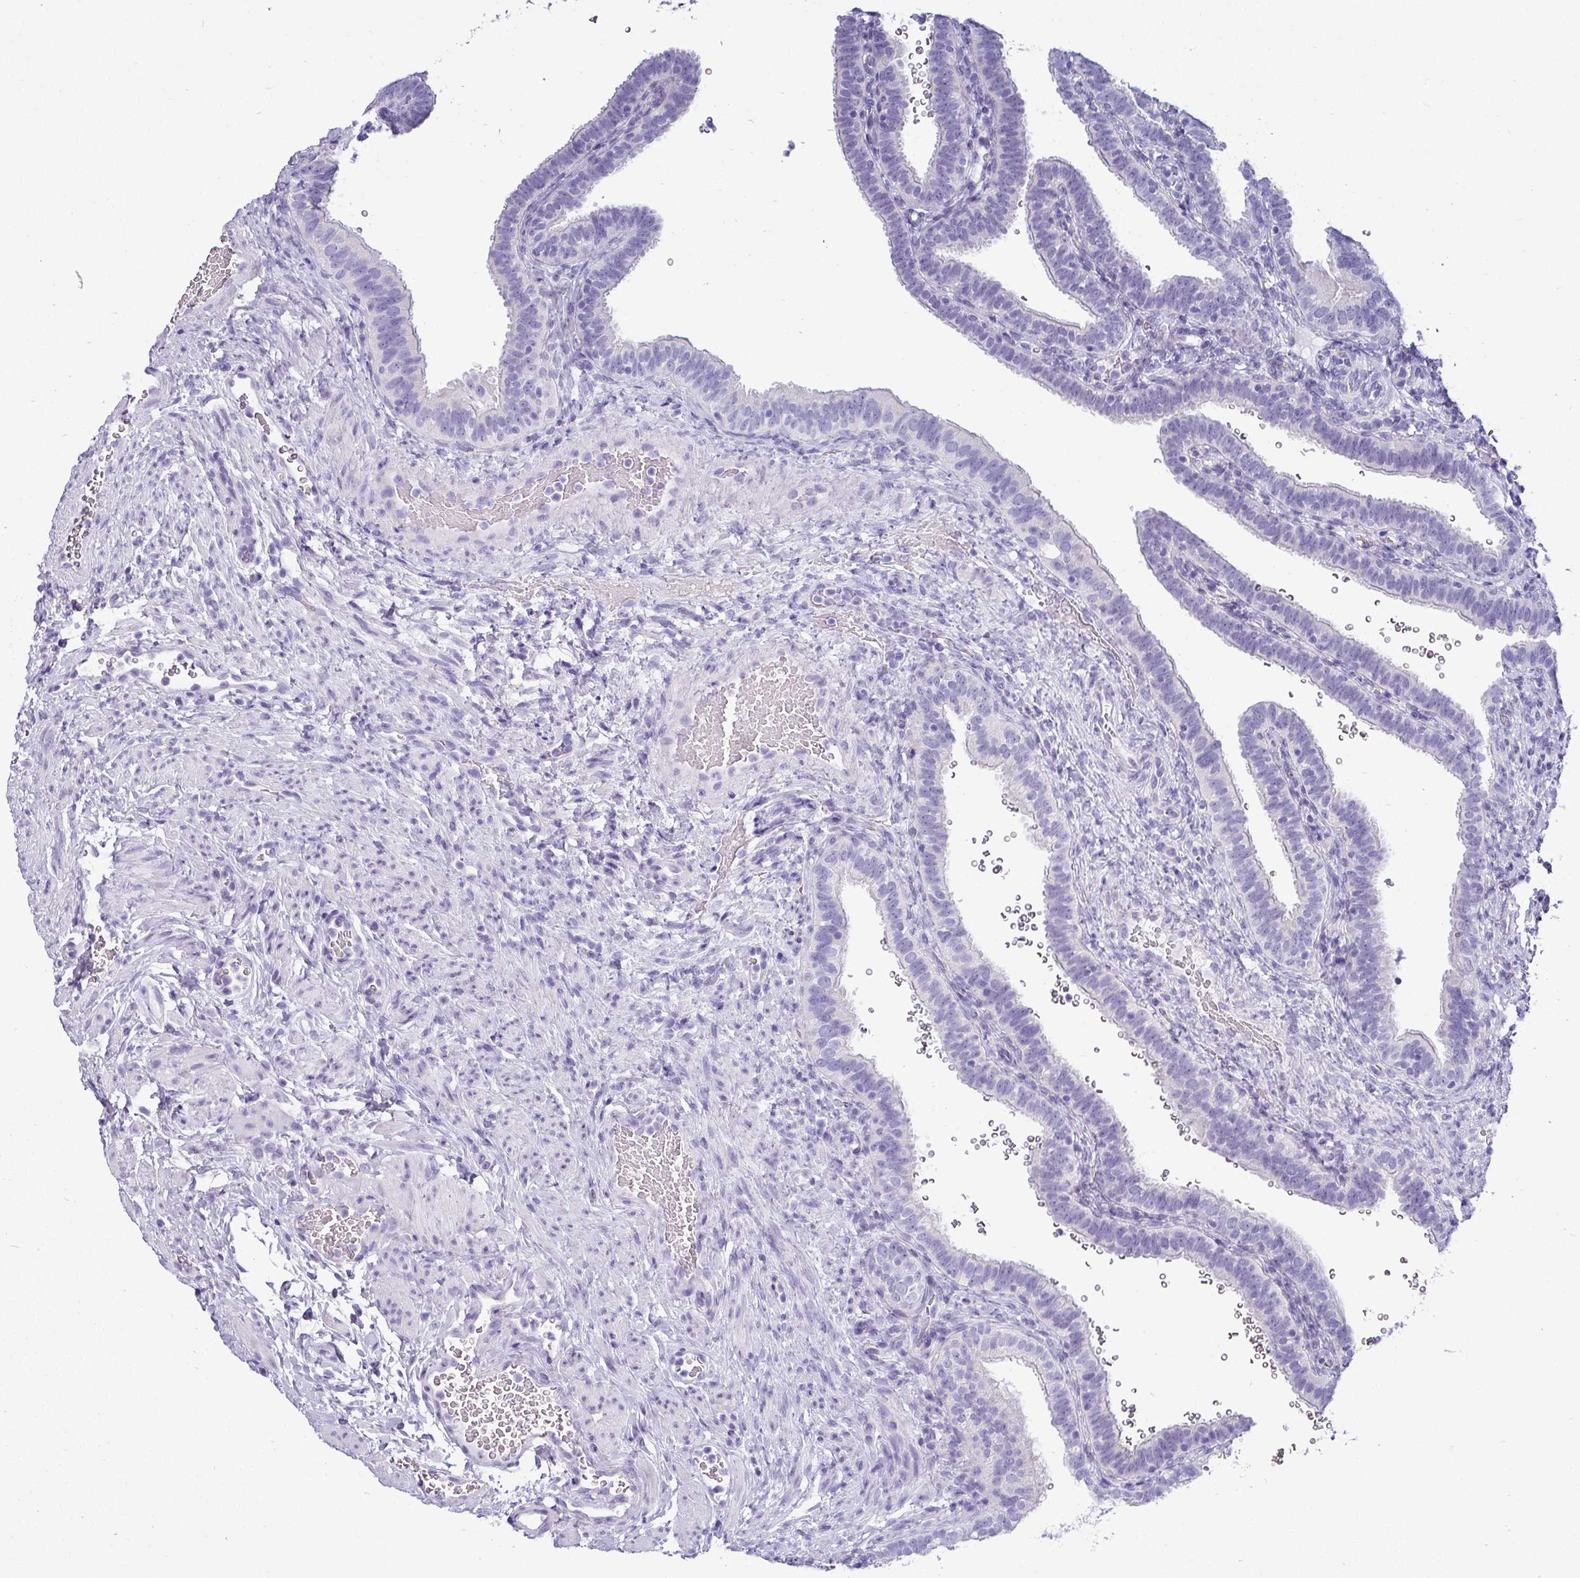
{"staining": {"intensity": "negative", "quantity": "none", "location": "none"}, "tissue": "fallopian tube", "cell_type": "Glandular cells", "image_type": "normal", "snomed": [{"axis": "morphology", "description": "Normal tissue, NOS"}, {"axis": "topography", "description": "Fallopian tube"}], "caption": "IHC photomicrograph of unremarkable fallopian tube: fallopian tube stained with DAB (3,3'-diaminobenzidine) exhibits no significant protein positivity in glandular cells.", "gene": "VCX2", "patient": {"sex": "female", "age": 41}}